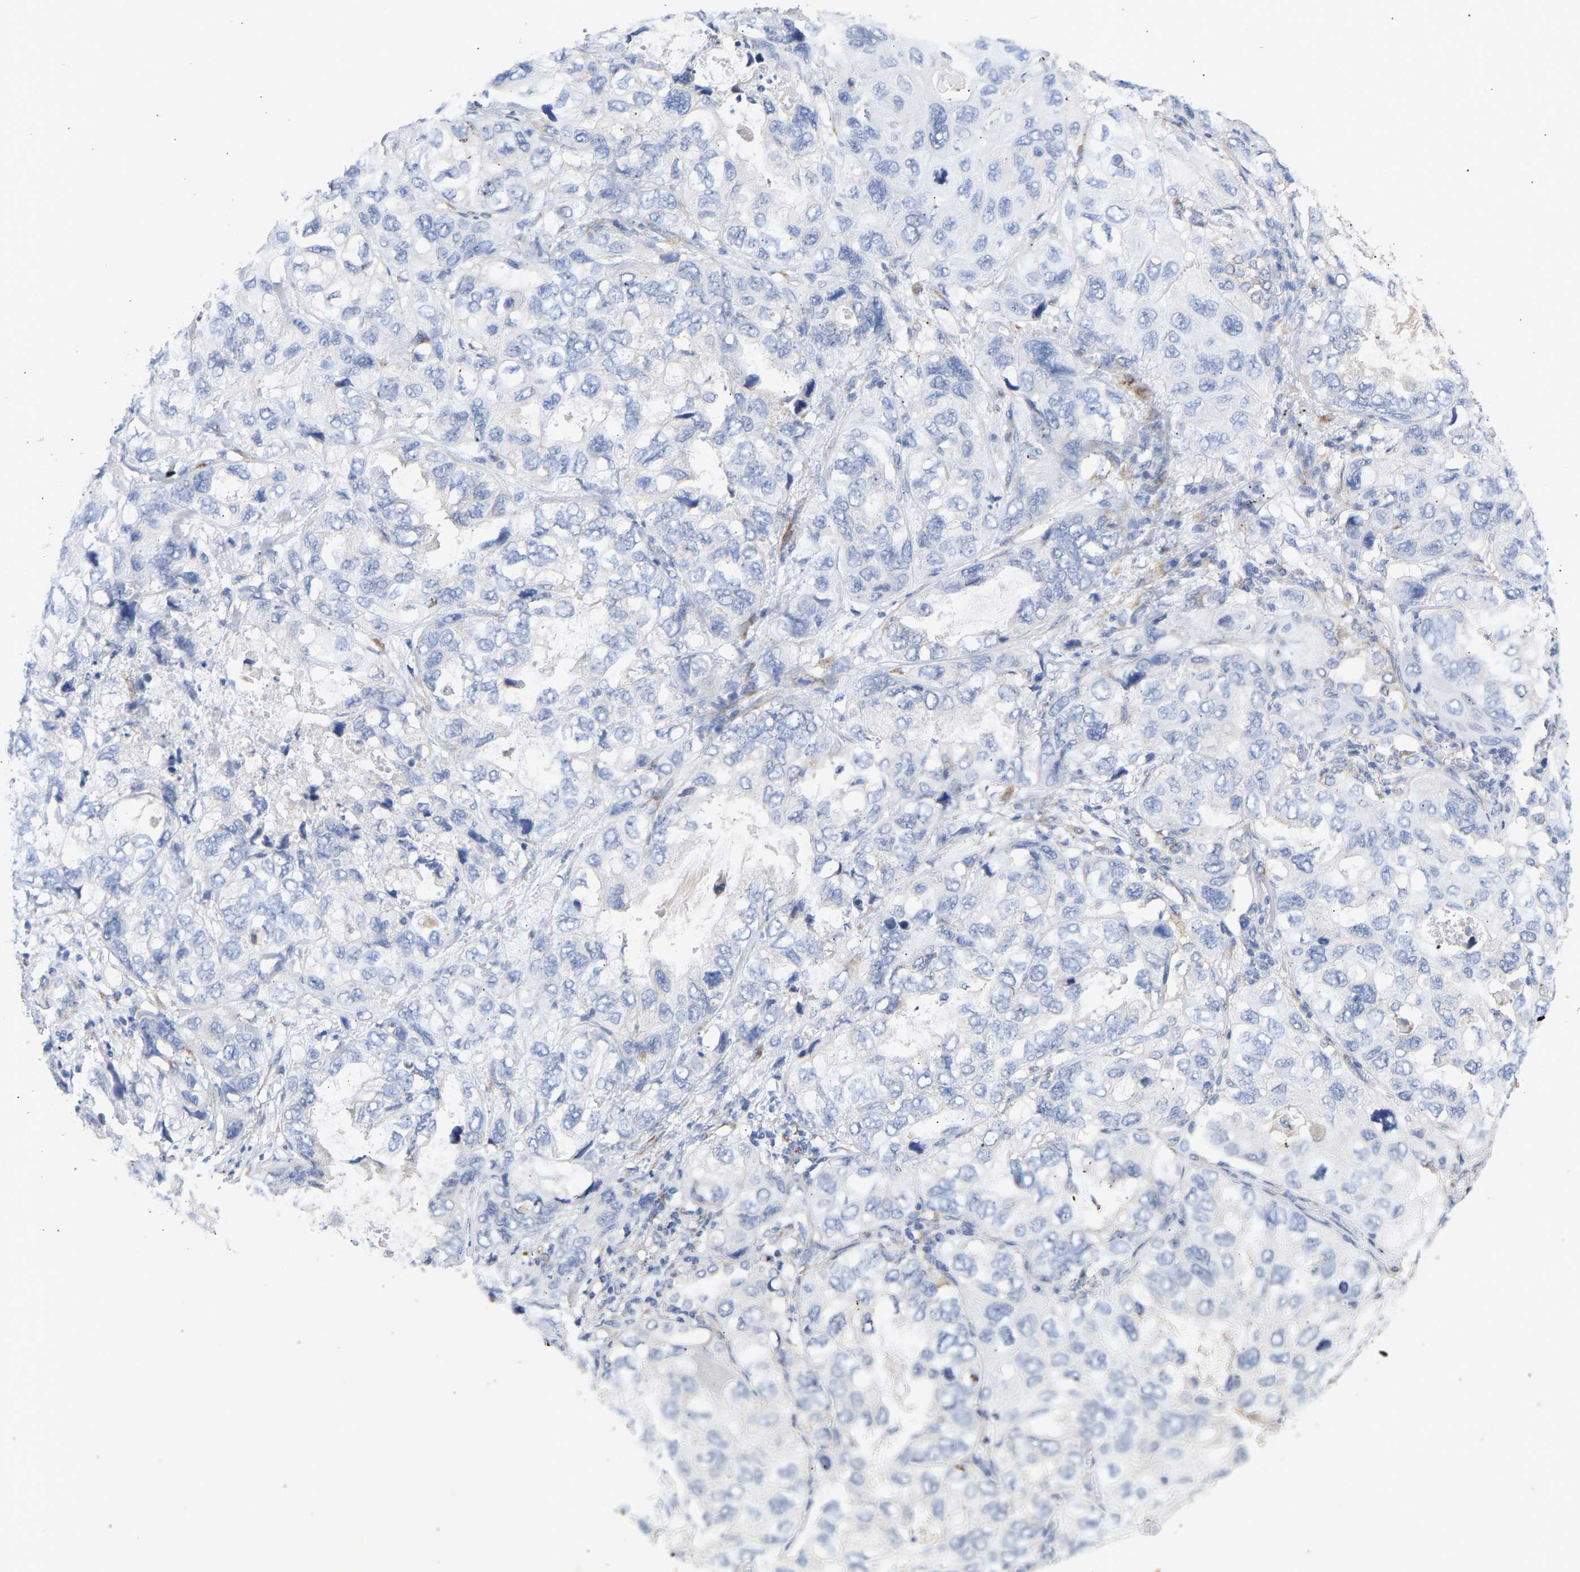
{"staining": {"intensity": "negative", "quantity": "none", "location": "none"}, "tissue": "lung cancer", "cell_type": "Tumor cells", "image_type": "cancer", "snomed": [{"axis": "morphology", "description": "Squamous cell carcinoma, NOS"}, {"axis": "topography", "description": "Lung"}], "caption": "Protein analysis of lung cancer shows no significant expression in tumor cells.", "gene": "SELENOM", "patient": {"sex": "female", "age": 73}}